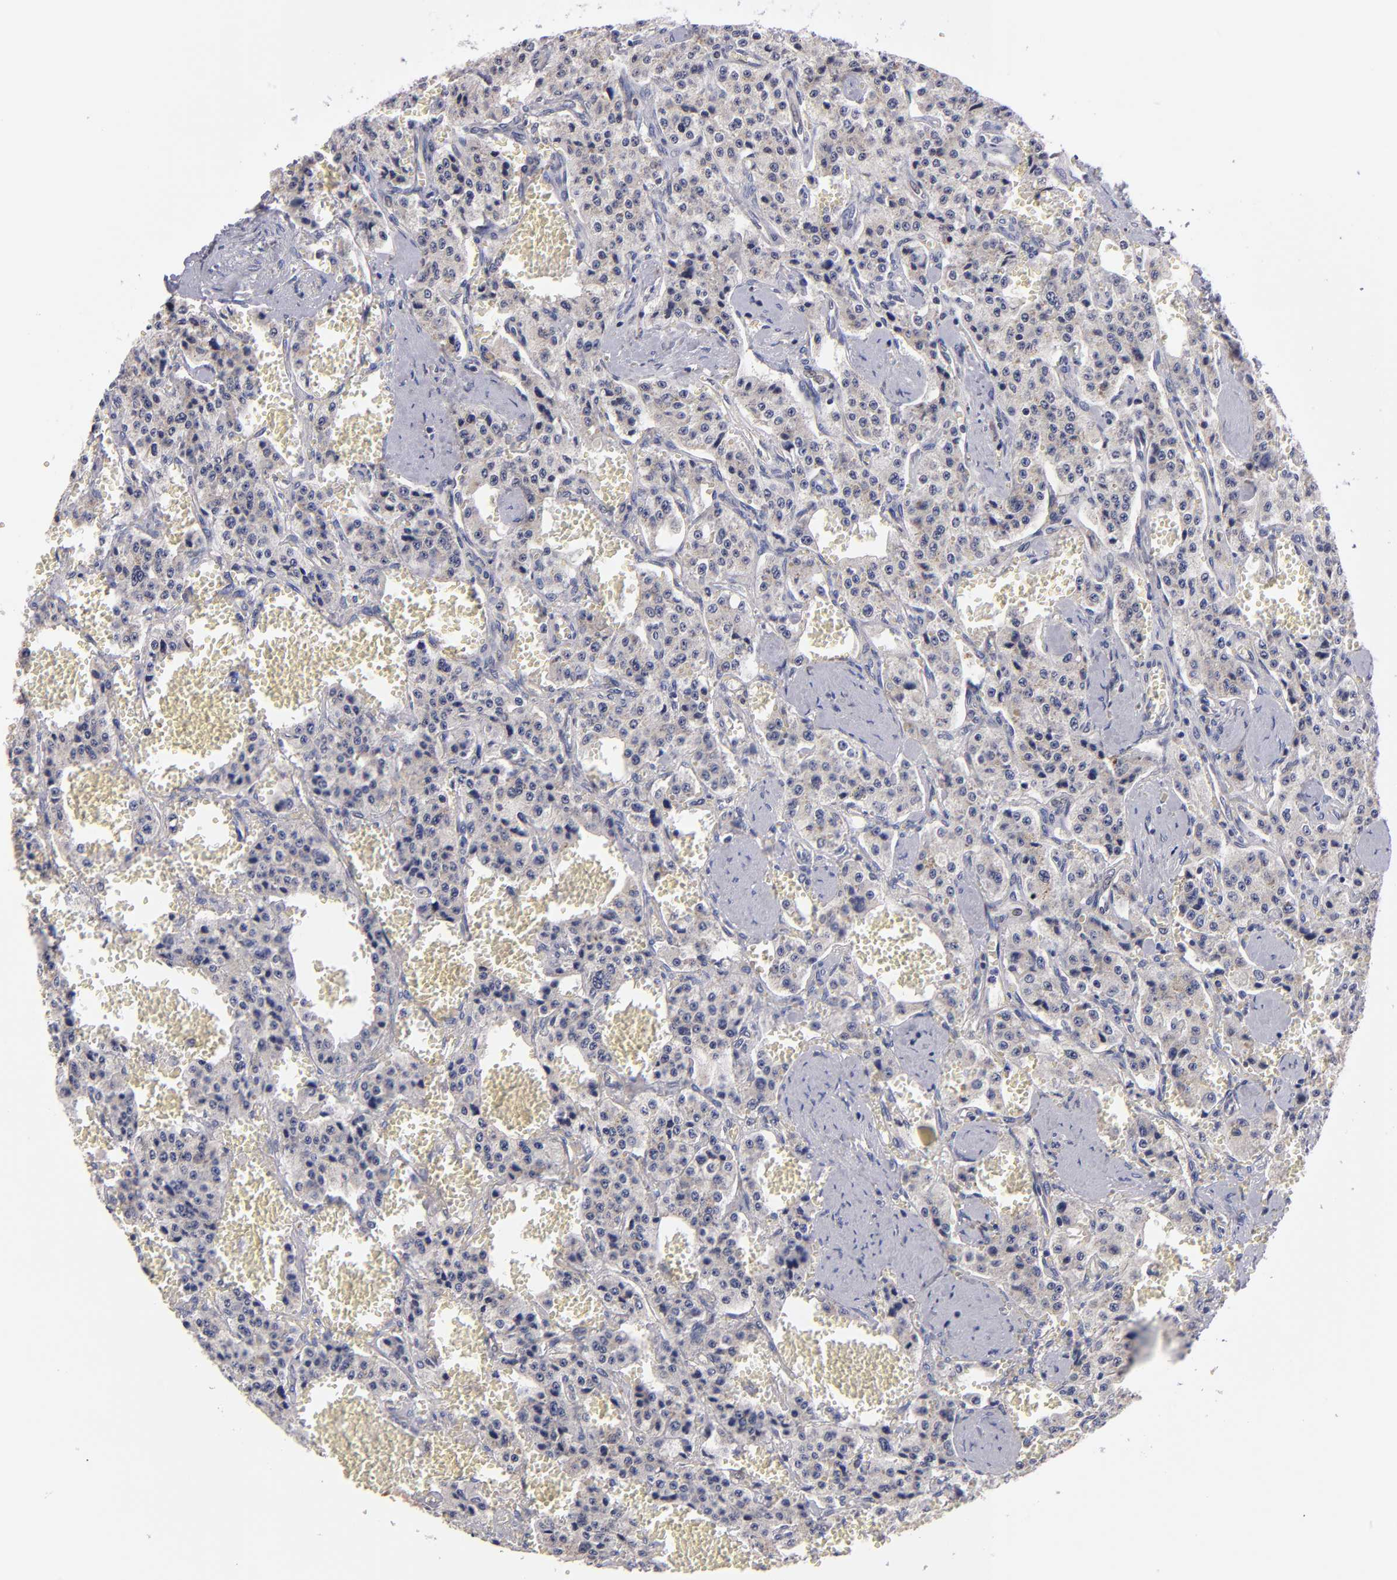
{"staining": {"intensity": "weak", "quantity": "<25%", "location": "cytoplasmic/membranous"}, "tissue": "carcinoid", "cell_type": "Tumor cells", "image_type": "cancer", "snomed": [{"axis": "morphology", "description": "Carcinoid, malignant, NOS"}, {"axis": "topography", "description": "Small intestine"}], "caption": "Tumor cells show no significant positivity in malignant carcinoid.", "gene": "EIF3L", "patient": {"sex": "male", "age": 52}}